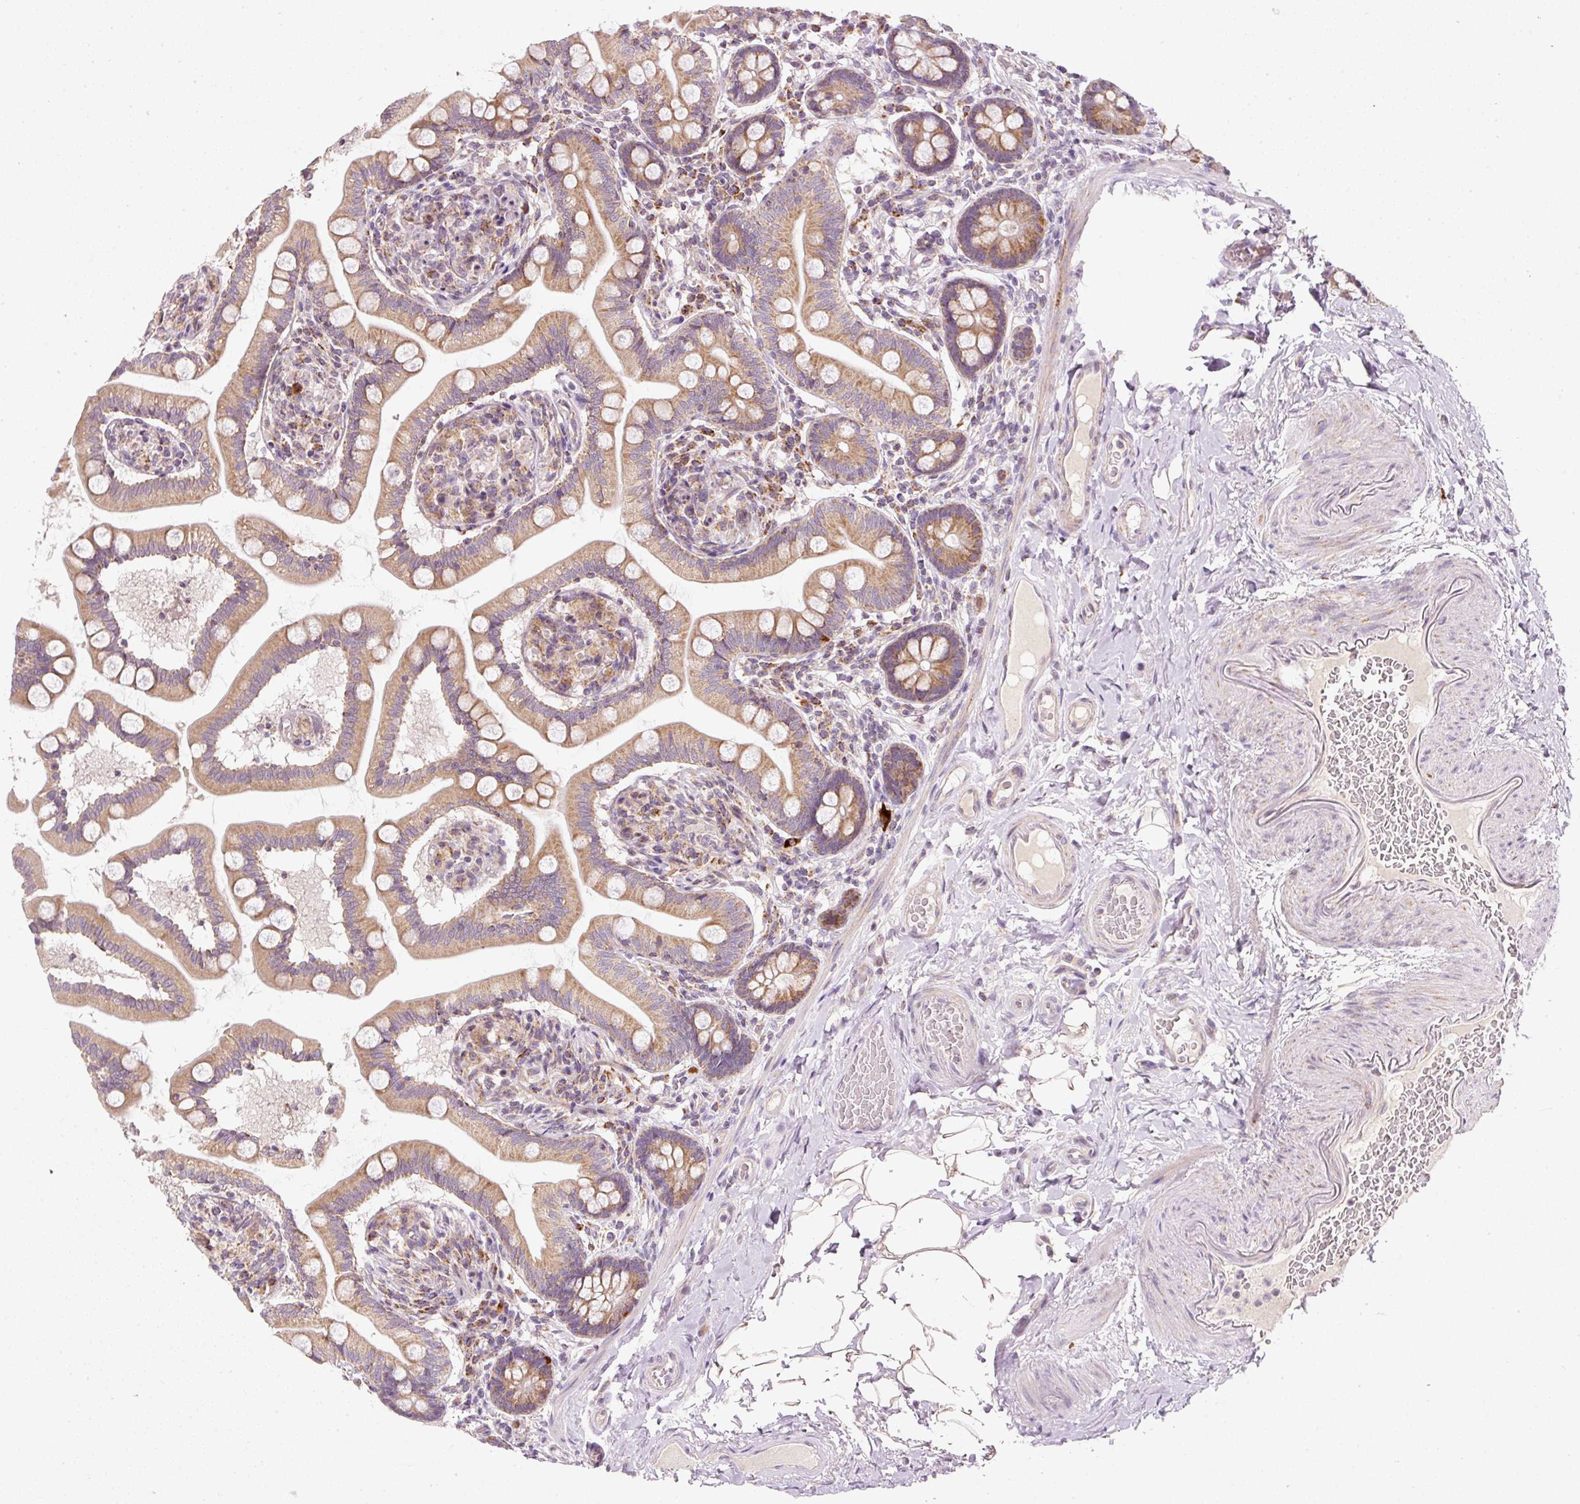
{"staining": {"intensity": "moderate", "quantity": ">75%", "location": "cytoplasmic/membranous"}, "tissue": "small intestine", "cell_type": "Glandular cells", "image_type": "normal", "snomed": [{"axis": "morphology", "description": "Normal tissue, NOS"}, {"axis": "topography", "description": "Small intestine"}], "caption": "The histopathology image reveals a brown stain indicating the presence of a protein in the cytoplasmic/membranous of glandular cells in small intestine.", "gene": "FAM78B", "patient": {"sex": "female", "age": 64}}